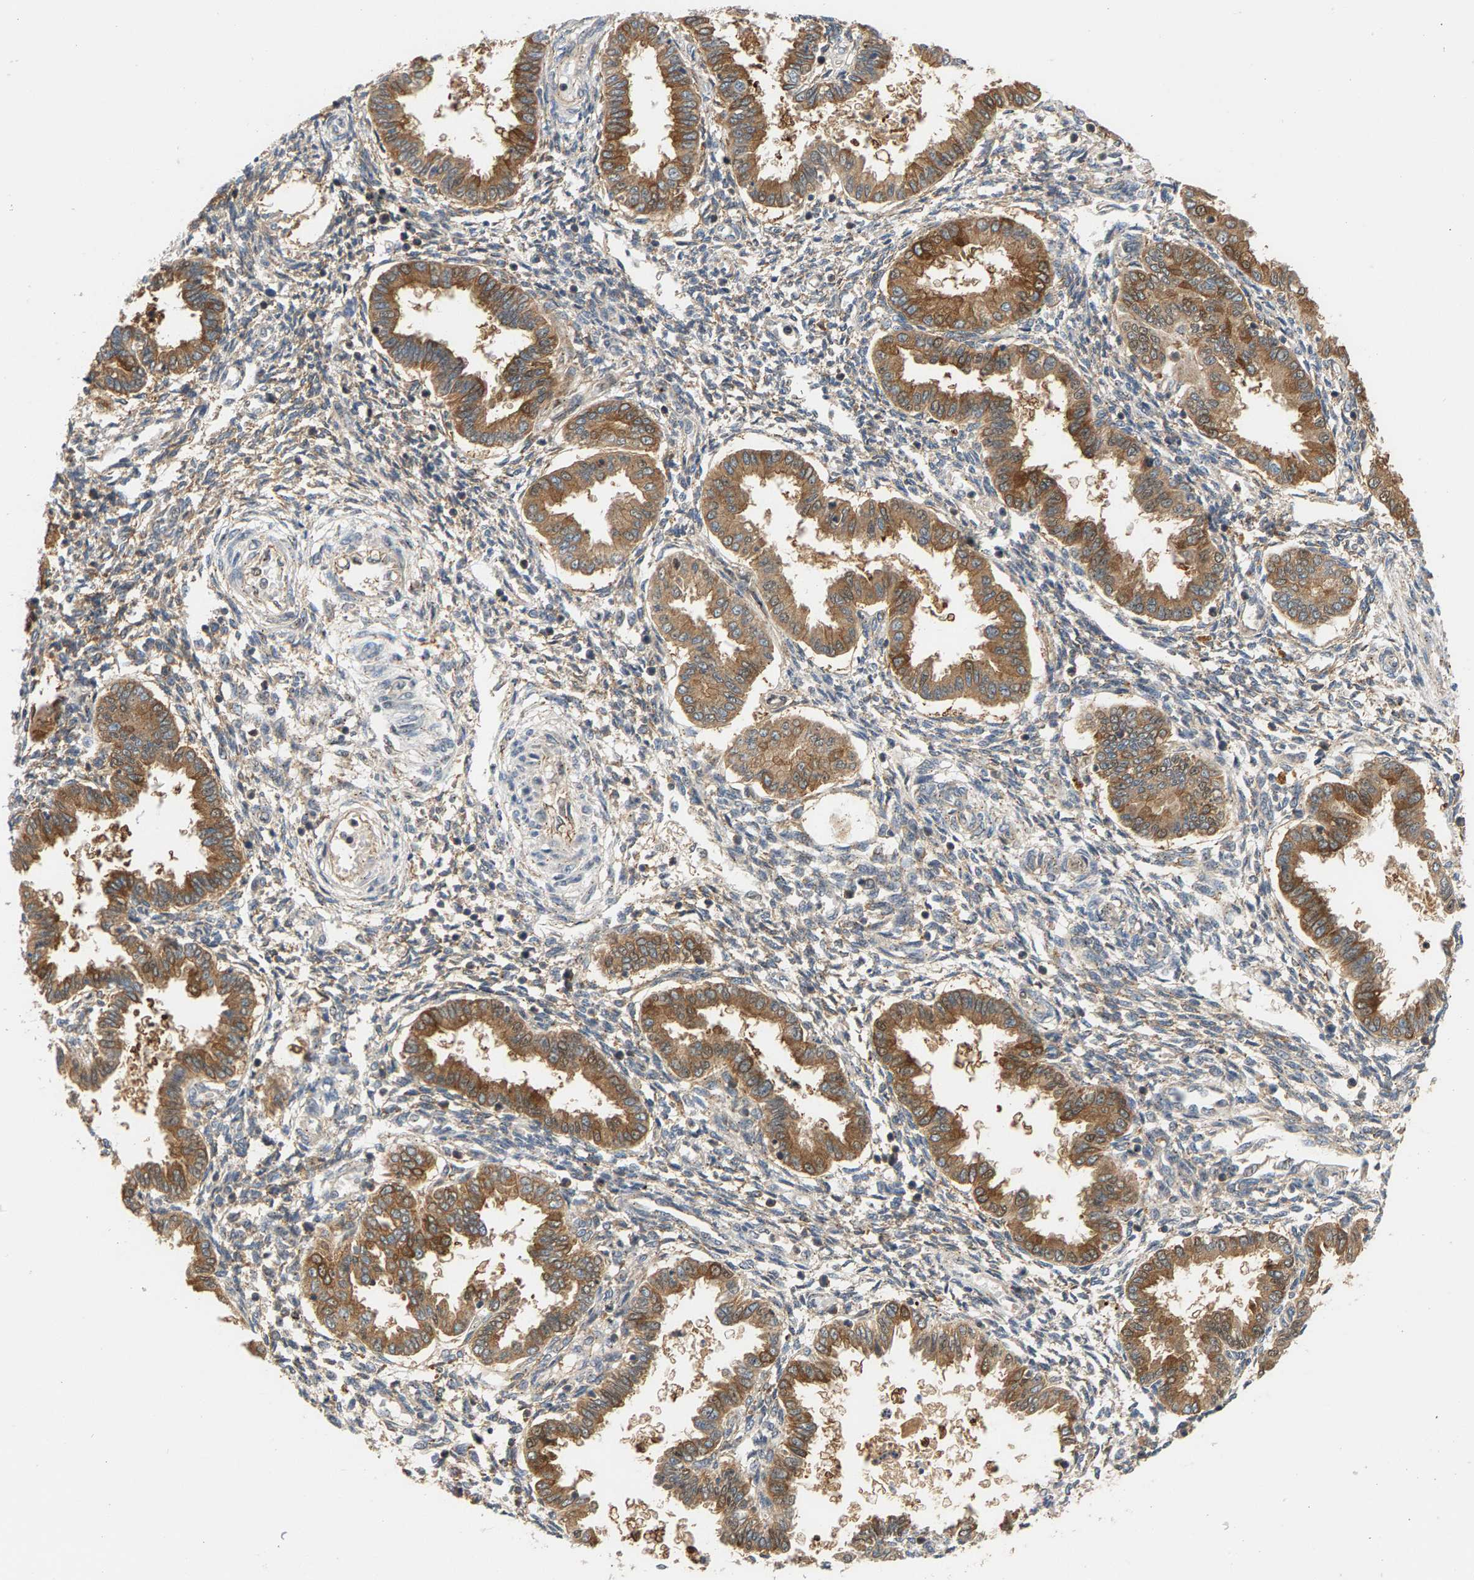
{"staining": {"intensity": "moderate", "quantity": "25%-75%", "location": "cytoplasmic/membranous"}, "tissue": "endometrium", "cell_type": "Cells in endometrial stroma", "image_type": "normal", "snomed": [{"axis": "morphology", "description": "Normal tissue, NOS"}, {"axis": "topography", "description": "Endometrium"}], "caption": "Brown immunohistochemical staining in normal endometrium displays moderate cytoplasmic/membranous positivity in approximately 25%-75% of cells in endometrial stroma.", "gene": "MAP2K5", "patient": {"sex": "female", "age": 33}}